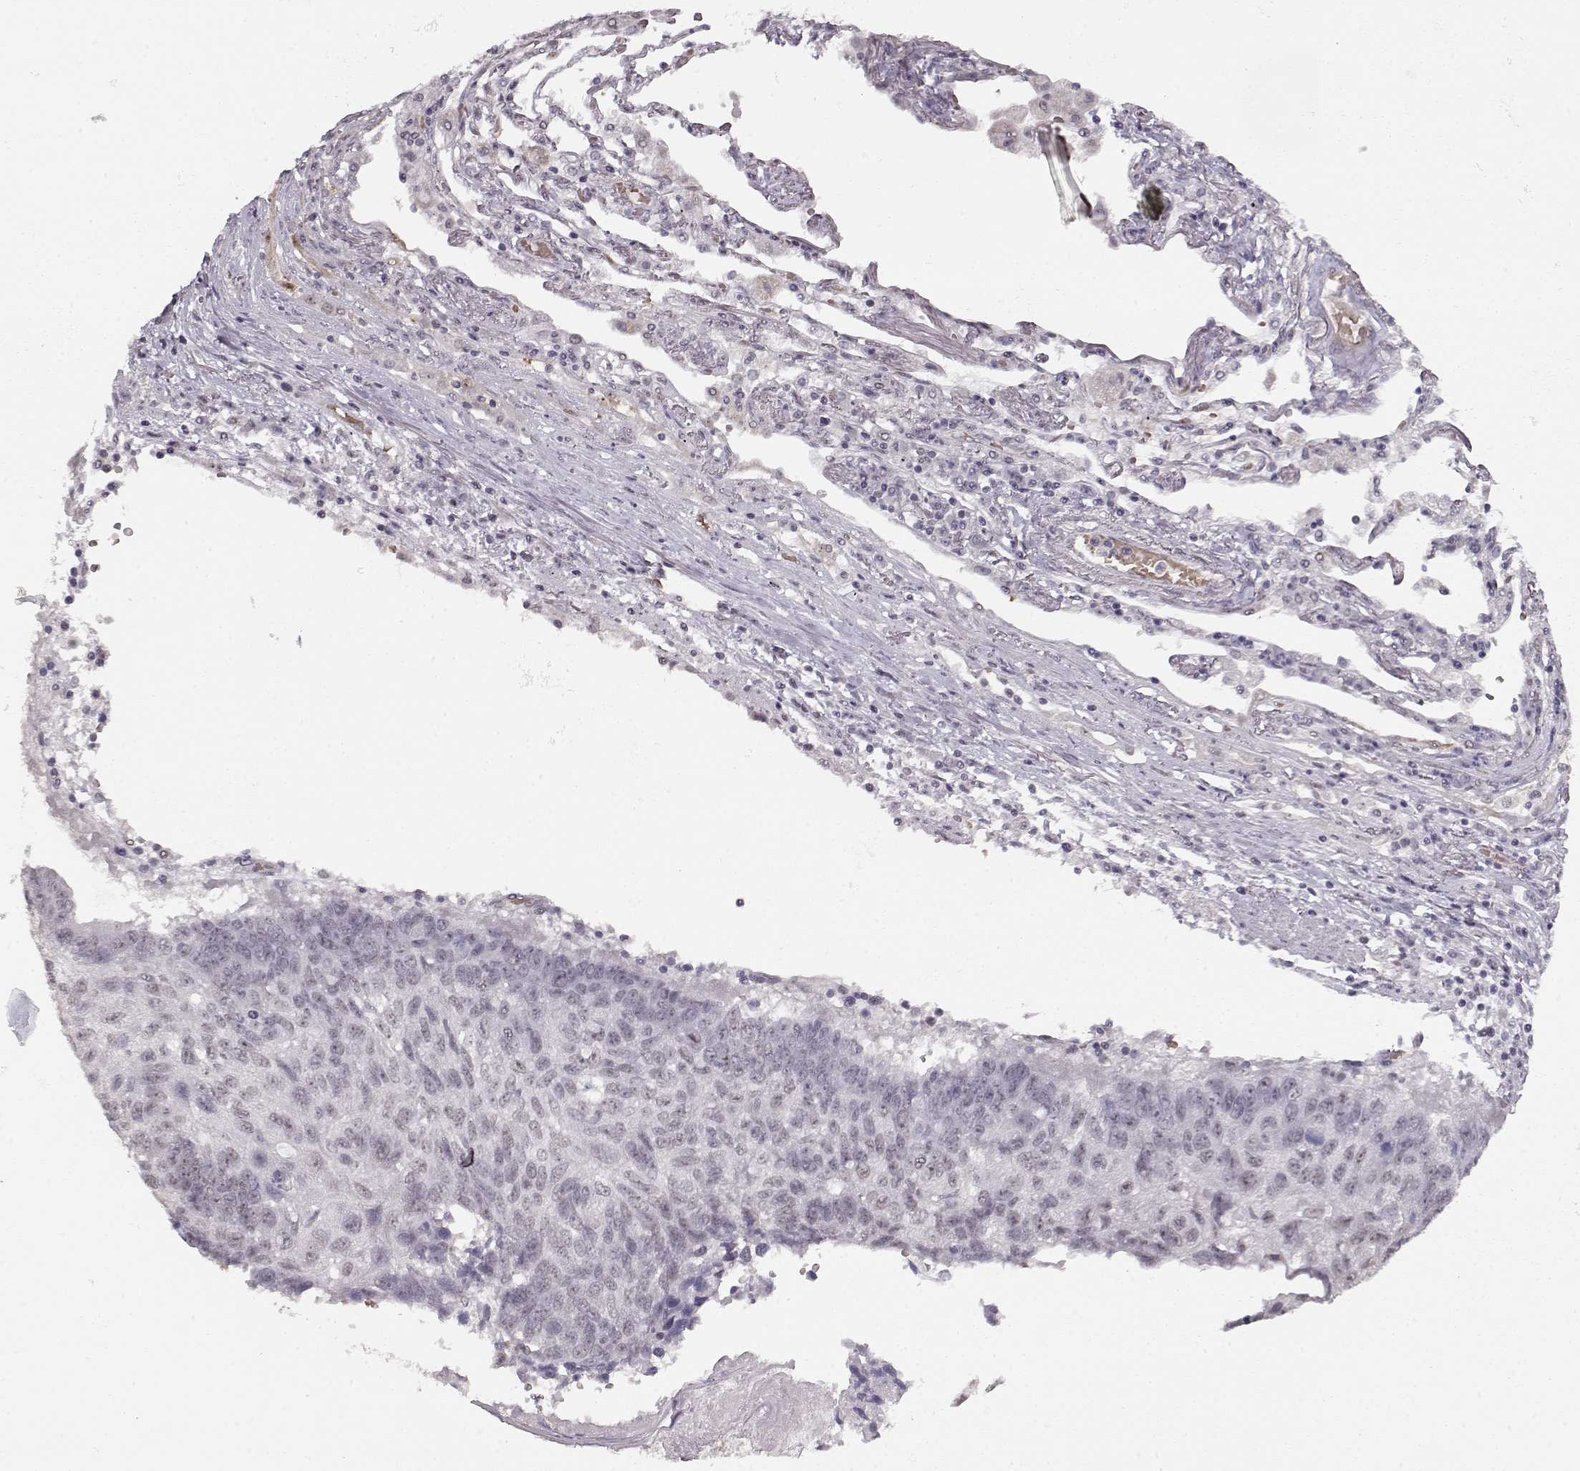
{"staining": {"intensity": "weak", "quantity": "25%-75%", "location": "nuclear"}, "tissue": "lung cancer", "cell_type": "Tumor cells", "image_type": "cancer", "snomed": [{"axis": "morphology", "description": "Squamous cell carcinoma, NOS"}, {"axis": "topography", "description": "Lung"}], "caption": "A photomicrograph showing weak nuclear positivity in about 25%-75% of tumor cells in lung cancer, as visualized by brown immunohistochemical staining.", "gene": "PCP4", "patient": {"sex": "male", "age": 73}}